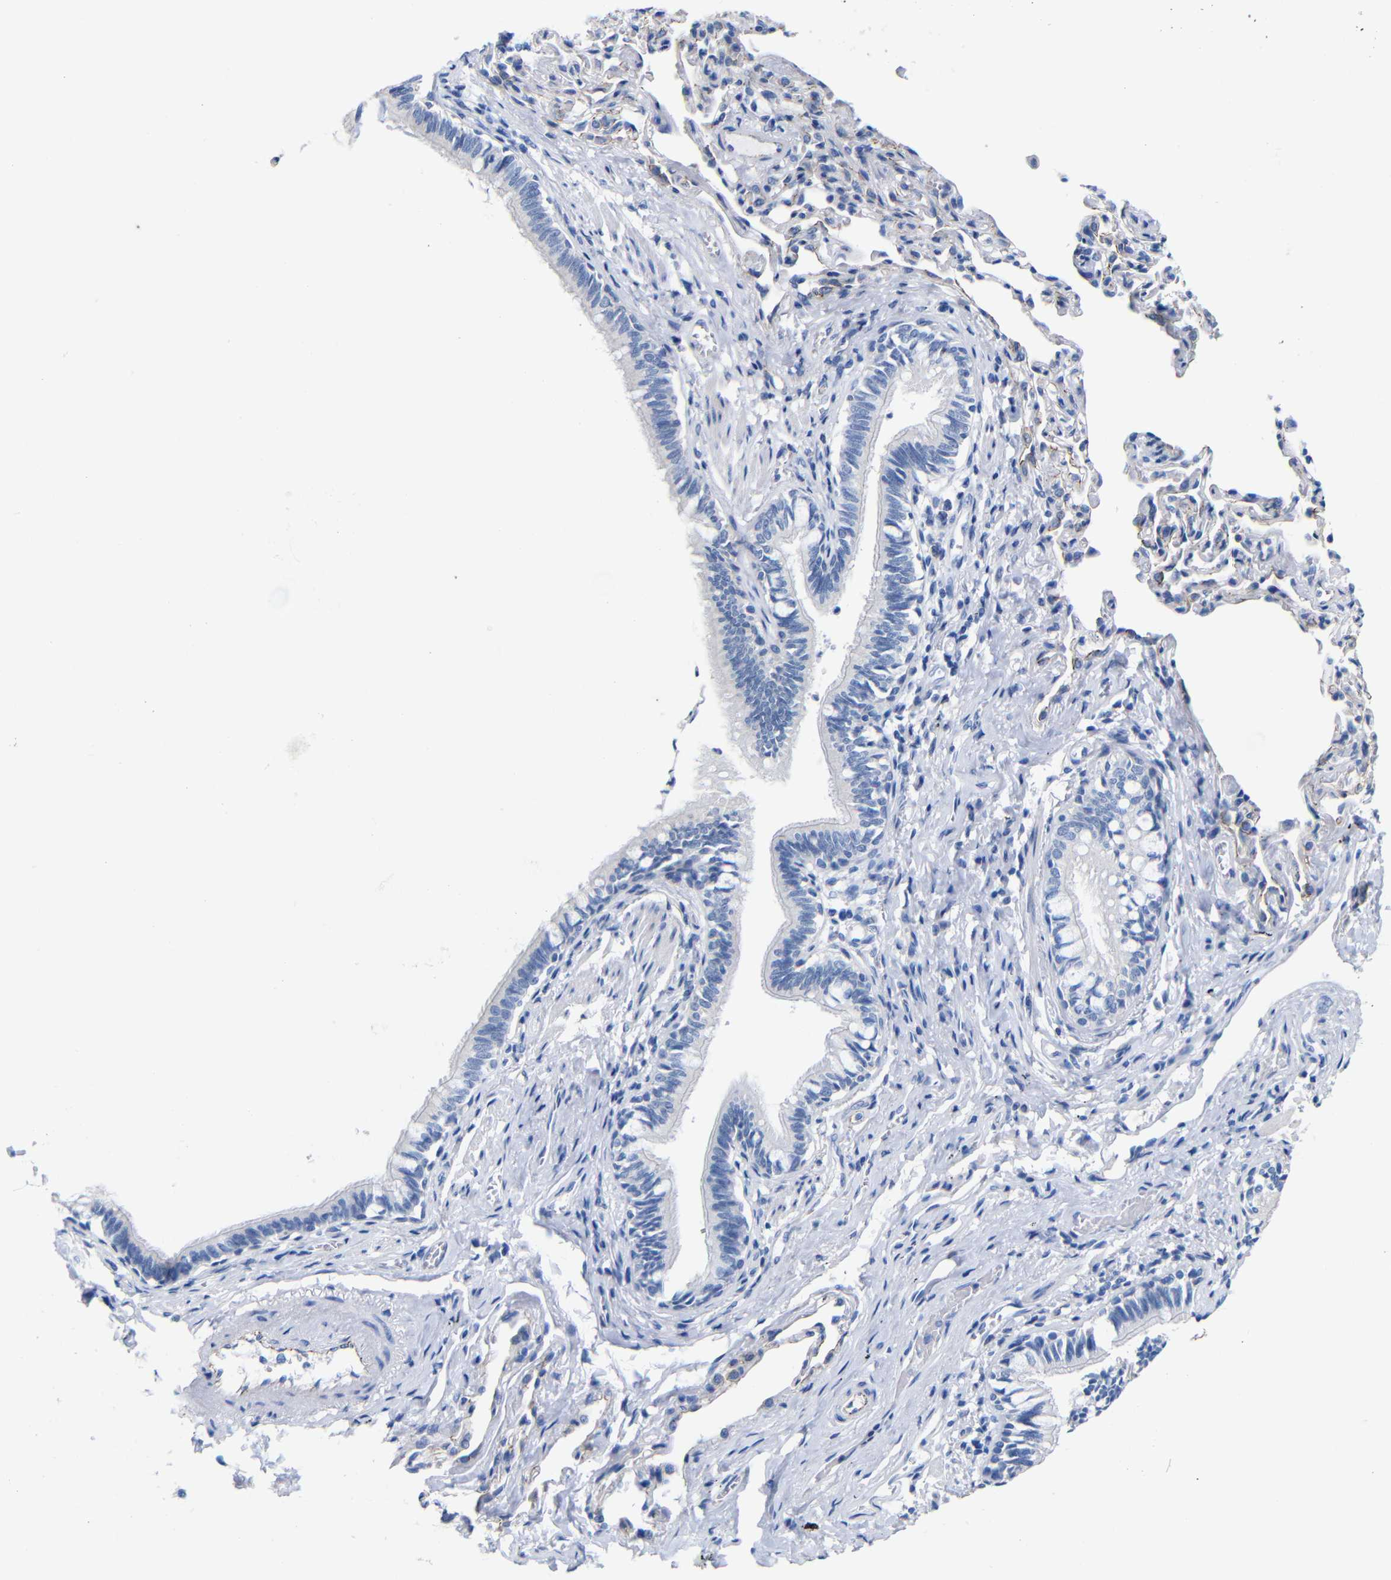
{"staining": {"intensity": "negative", "quantity": "none", "location": "none"}, "tissue": "bronchus", "cell_type": "Respiratory epithelial cells", "image_type": "normal", "snomed": [{"axis": "morphology", "description": "Normal tissue, NOS"}, {"axis": "topography", "description": "Bronchus"}, {"axis": "topography", "description": "Lung"}], "caption": "Respiratory epithelial cells show no significant positivity in unremarkable bronchus. (DAB (3,3'-diaminobenzidine) IHC with hematoxylin counter stain).", "gene": "CGNL1", "patient": {"sex": "male", "age": 64}}